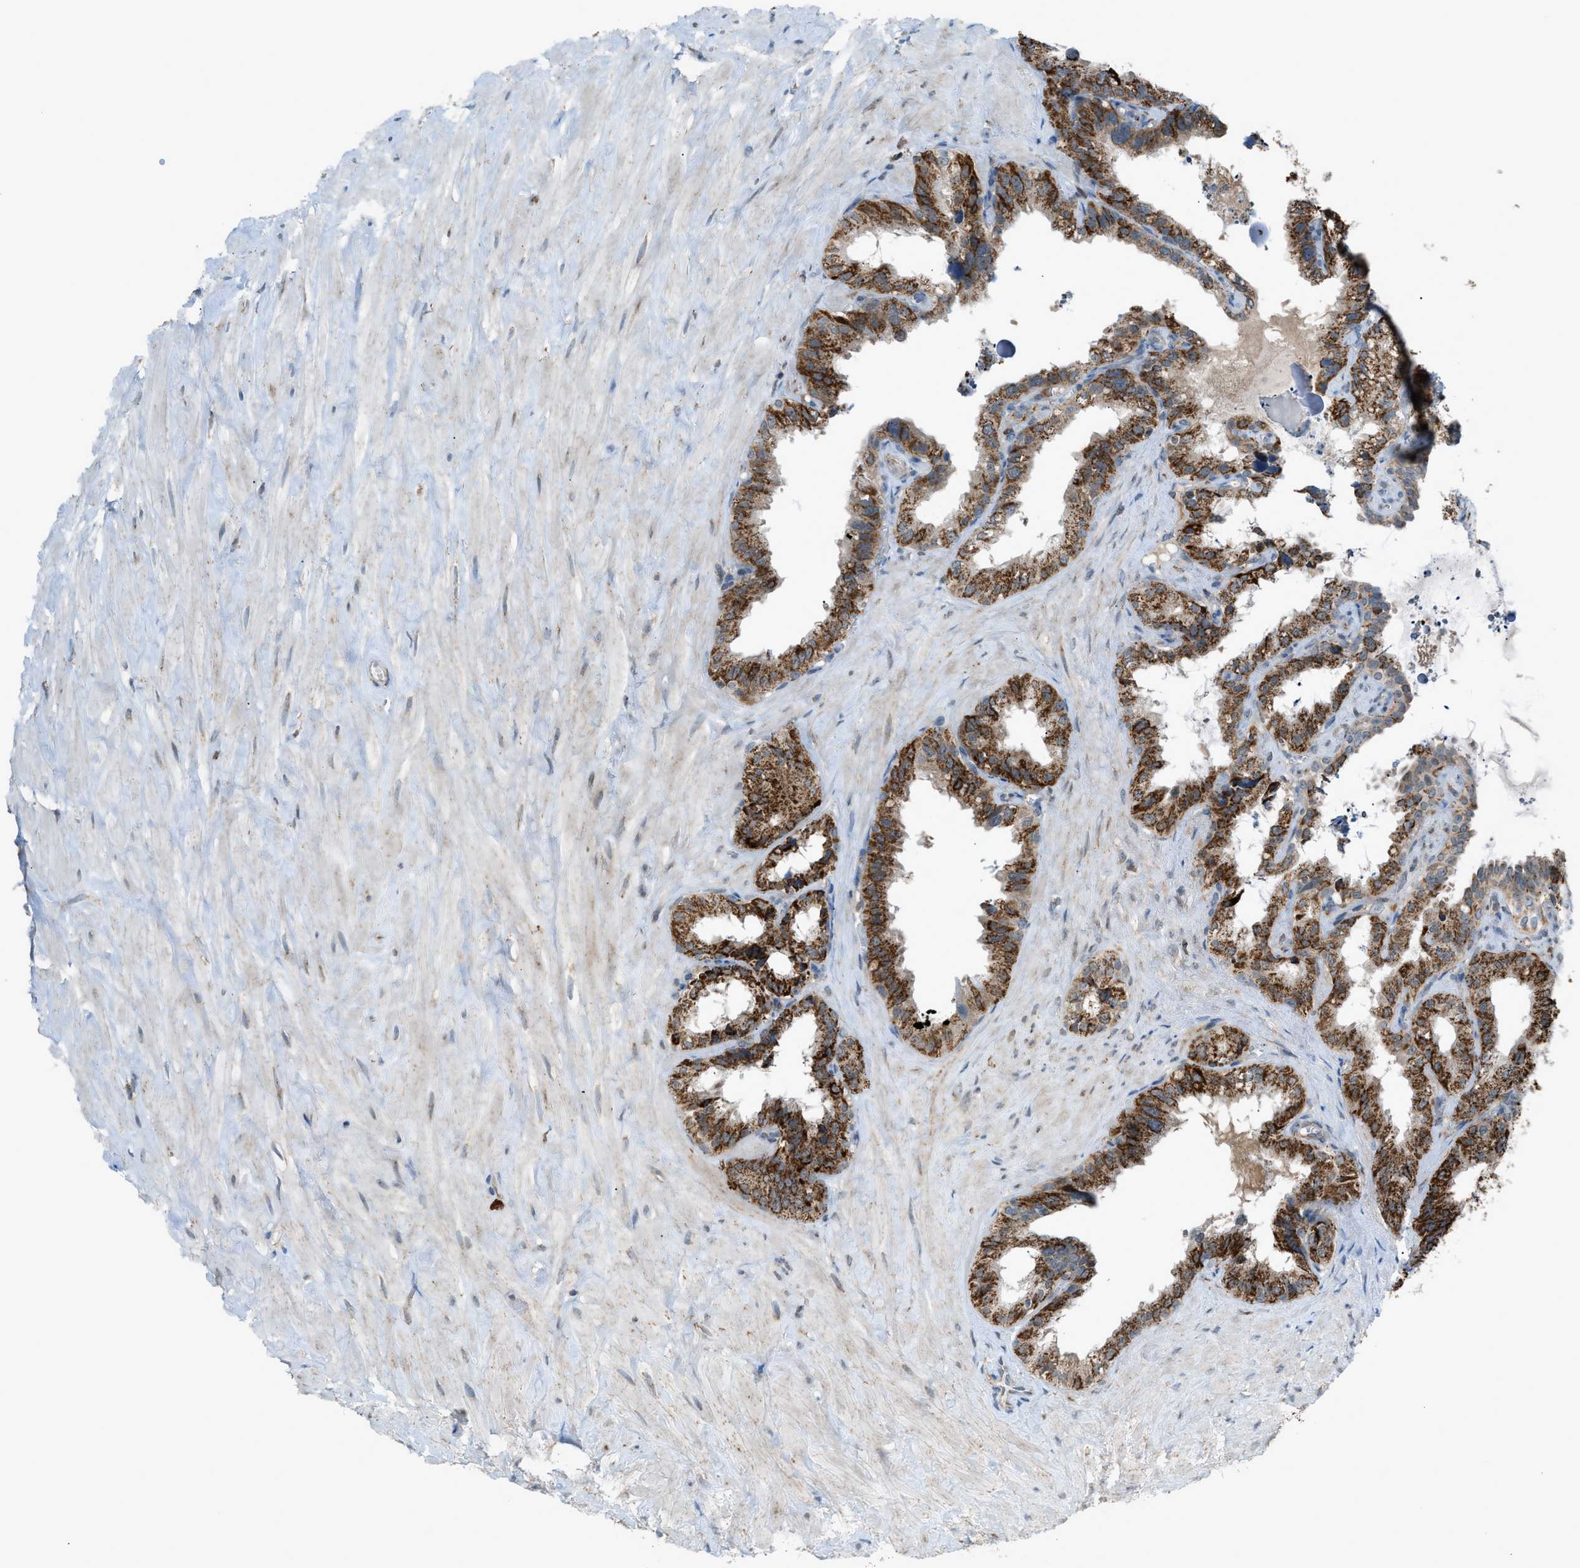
{"staining": {"intensity": "strong", "quantity": ">75%", "location": "cytoplasmic/membranous"}, "tissue": "seminal vesicle", "cell_type": "Glandular cells", "image_type": "normal", "snomed": [{"axis": "morphology", "description": "Normal tissue, NOS"}, {"axis": "topography", "description": "Seminal veicle"}], "caption": "Immunohistochemistry of unremarkable human seminal vesicle displays high levels of strong cytoplasmic/membranous staining in approximately >75% of glandular cells. (DAB (3,3'-diaminobenzidine) IHC with brightfield microscopy, high magnification).", "gene": "SRM", "patient": {"sex": "male", "age": 64}}